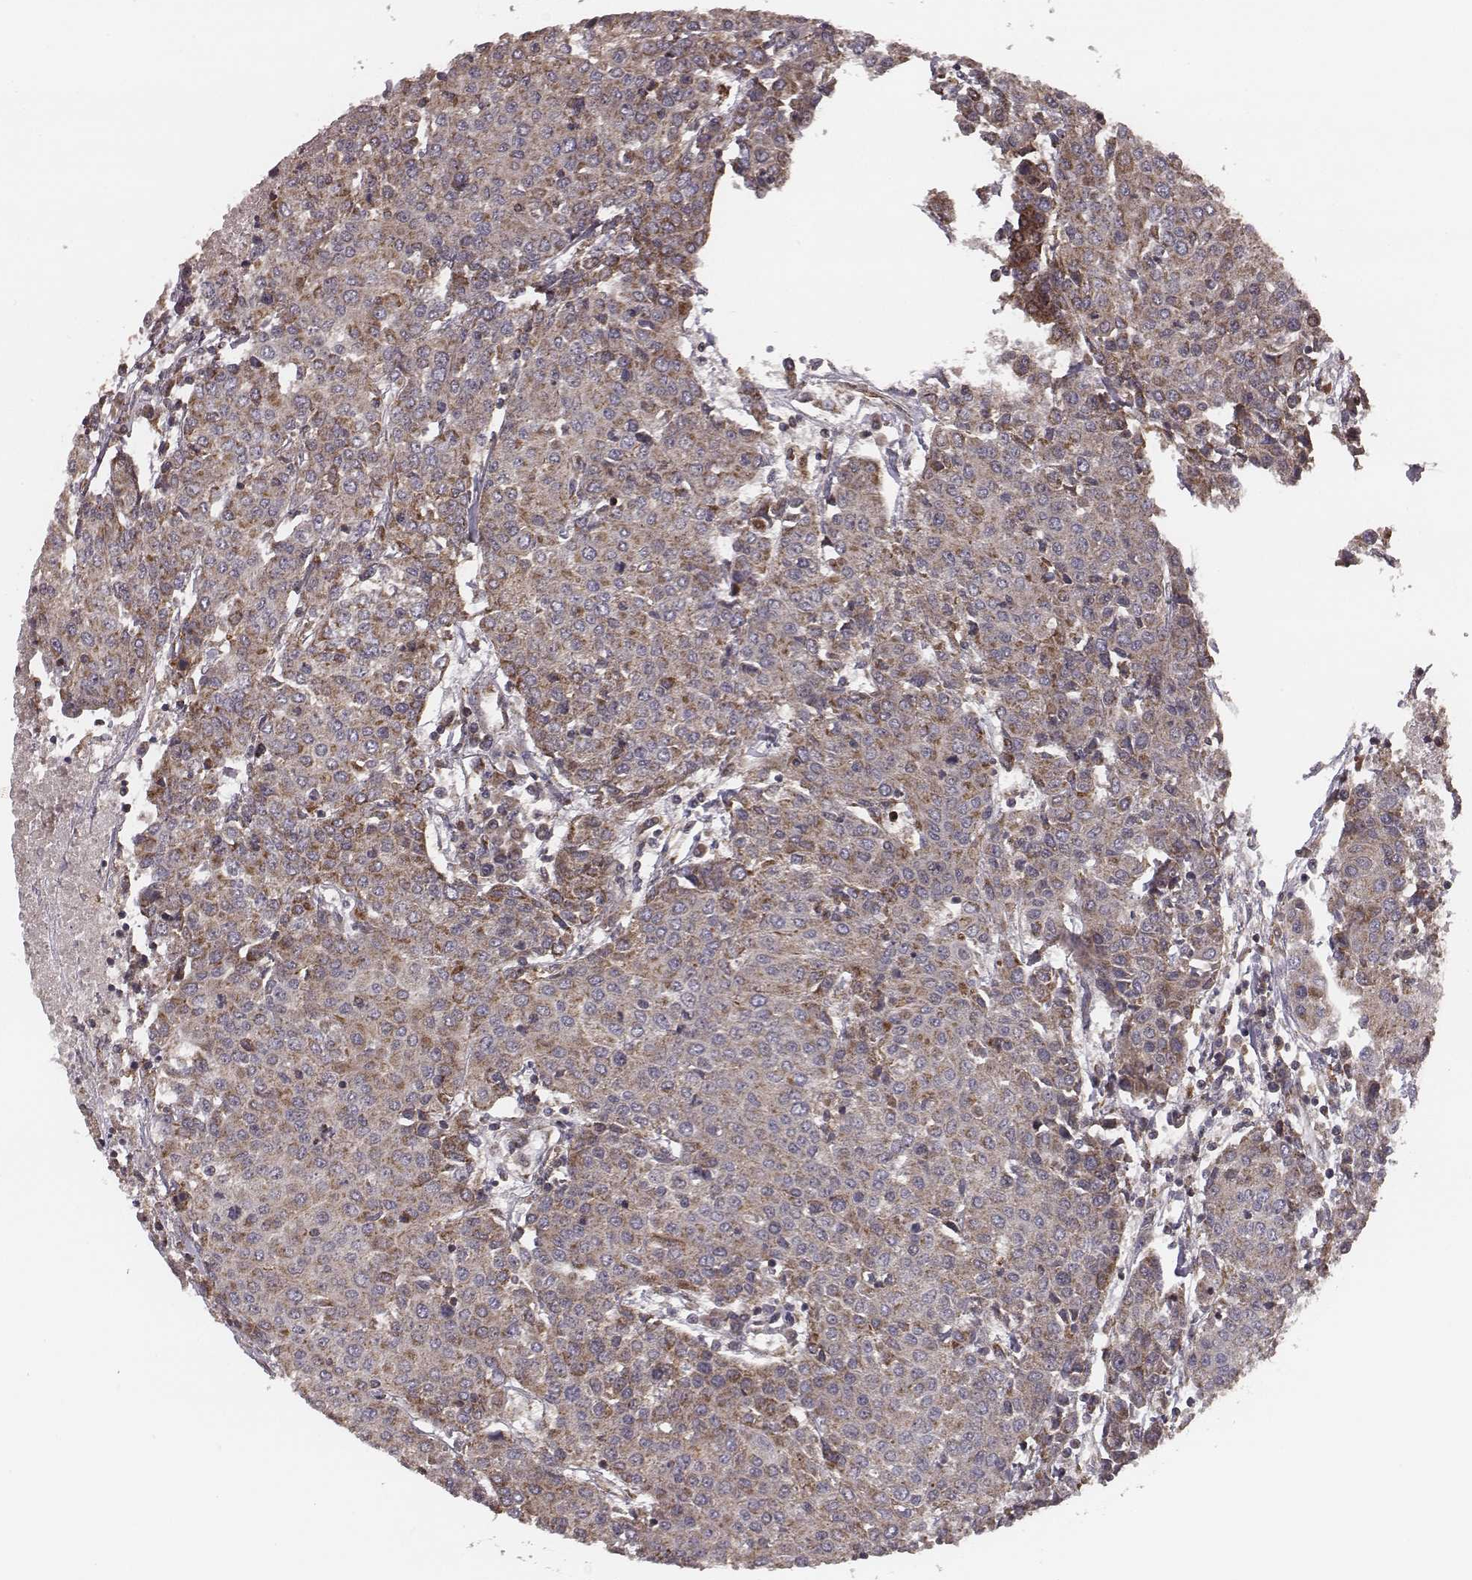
{"staining": {"intensity": "moderate", "quantity": "<25%", "location": "cytoplasmic/membranous"}, "tissue": "urothelial cancer", "cell_type": "Tumor cells", "image_type": "cancer", "snomed": [{"axis": "morphology", "description": "Urothelial carcinoma, High grade"}, {"axis": "topography", "description": "Urinary bladder"}], "caption": "The histopathology image reveals a brown stain indicating the presence of a protein in the cytoplasmic/membranous of tumor cells in urothelial cancer.", "gene": "ZDHHC21", "patient": {"sex": "female", "age": 85}}